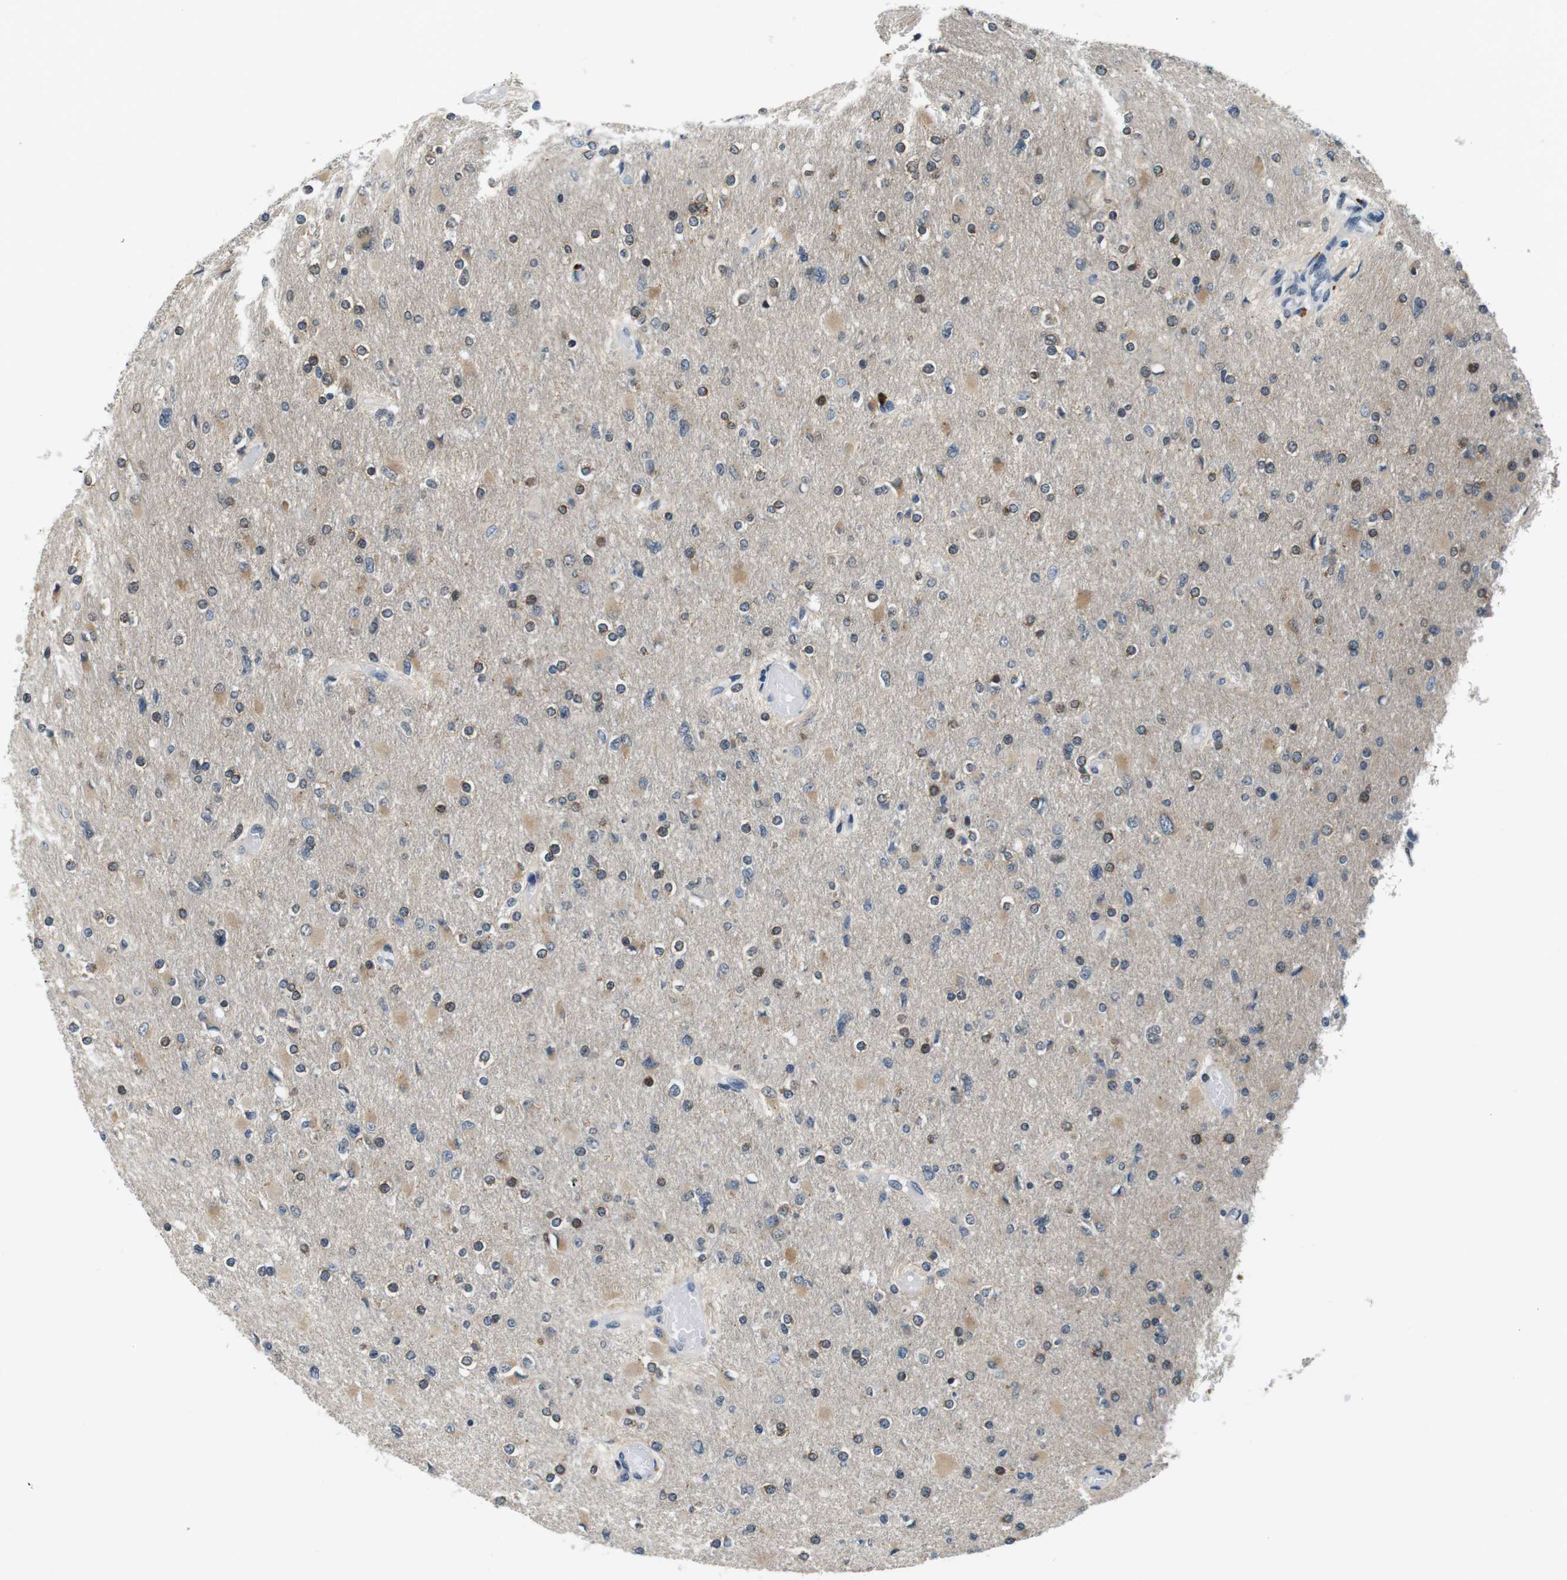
{"staining": {"intensity": "weak", "quantity": "25%-75%", "location": "cytoplasmic/membranous,nuclear"}, "tissue": "glioma", "cell_type": "Tumor cells", "image_type": "cancer", "snomed": [{"axis": "morphology", "description": "Glioma, malignant, High grade"}, {"axis": "topography", "description": "Cerebral cortex"}], "caption": "Immunohistochemistry (IHC) micrograph of neoplastic tissue: human malignant glioma (high-grade) stained using IHC displays low levels of weak protein expression localized specifically in the cytoplasmic/membranous and nuclear of tumor cells, appearing as a cytoplasmic/membranous and nuclear brown color.", "gene": "CD163L1", "patient": {"sex": "female", "age": 36}}